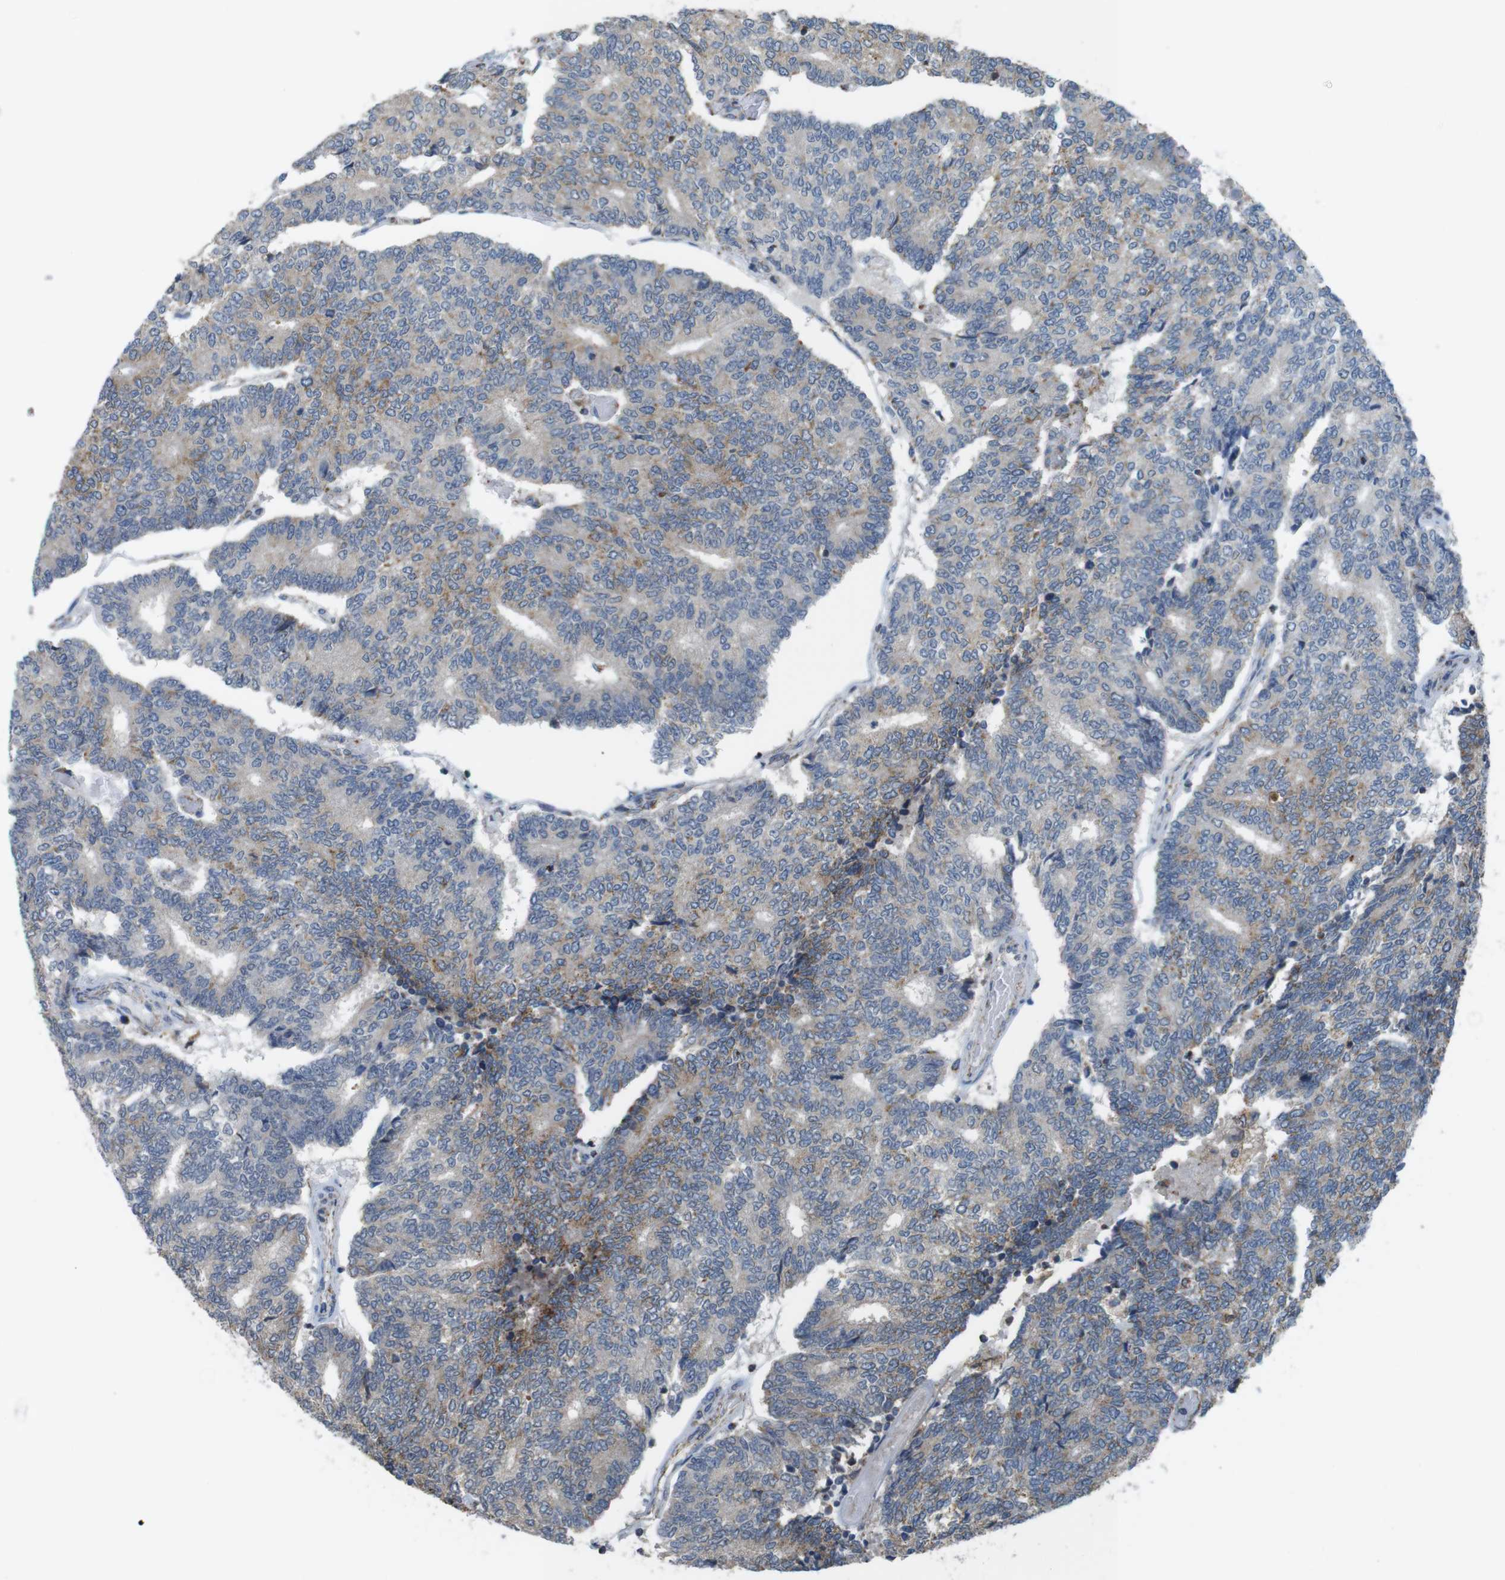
{"staining": {"intensity": "moderate", "quantity": ">75%", "location": "cytoplasmic/membranous"}, "tissue": "prostate cancer", "cell_type": "Tumor cells", "image_type": "cancer", "snomed": [{"axis": "morphology", "description": "Normal tissue, NOS"}, {"axis": "morphology", "description": "Adenocarcinoma, High grade"}, {"axis": "topography", "description": "Prostate"}, {"axis": "topography", "description": "Seminal veicle"}], "caption": "Tumor cells show medium levels of moderate cytoplasmic/membranous positivity in about >75% of cells in human adenocarcinoma (high-grade) (prostate).", "gene": "GRIK2", "patient": {"sex": "male", "age": 55}}